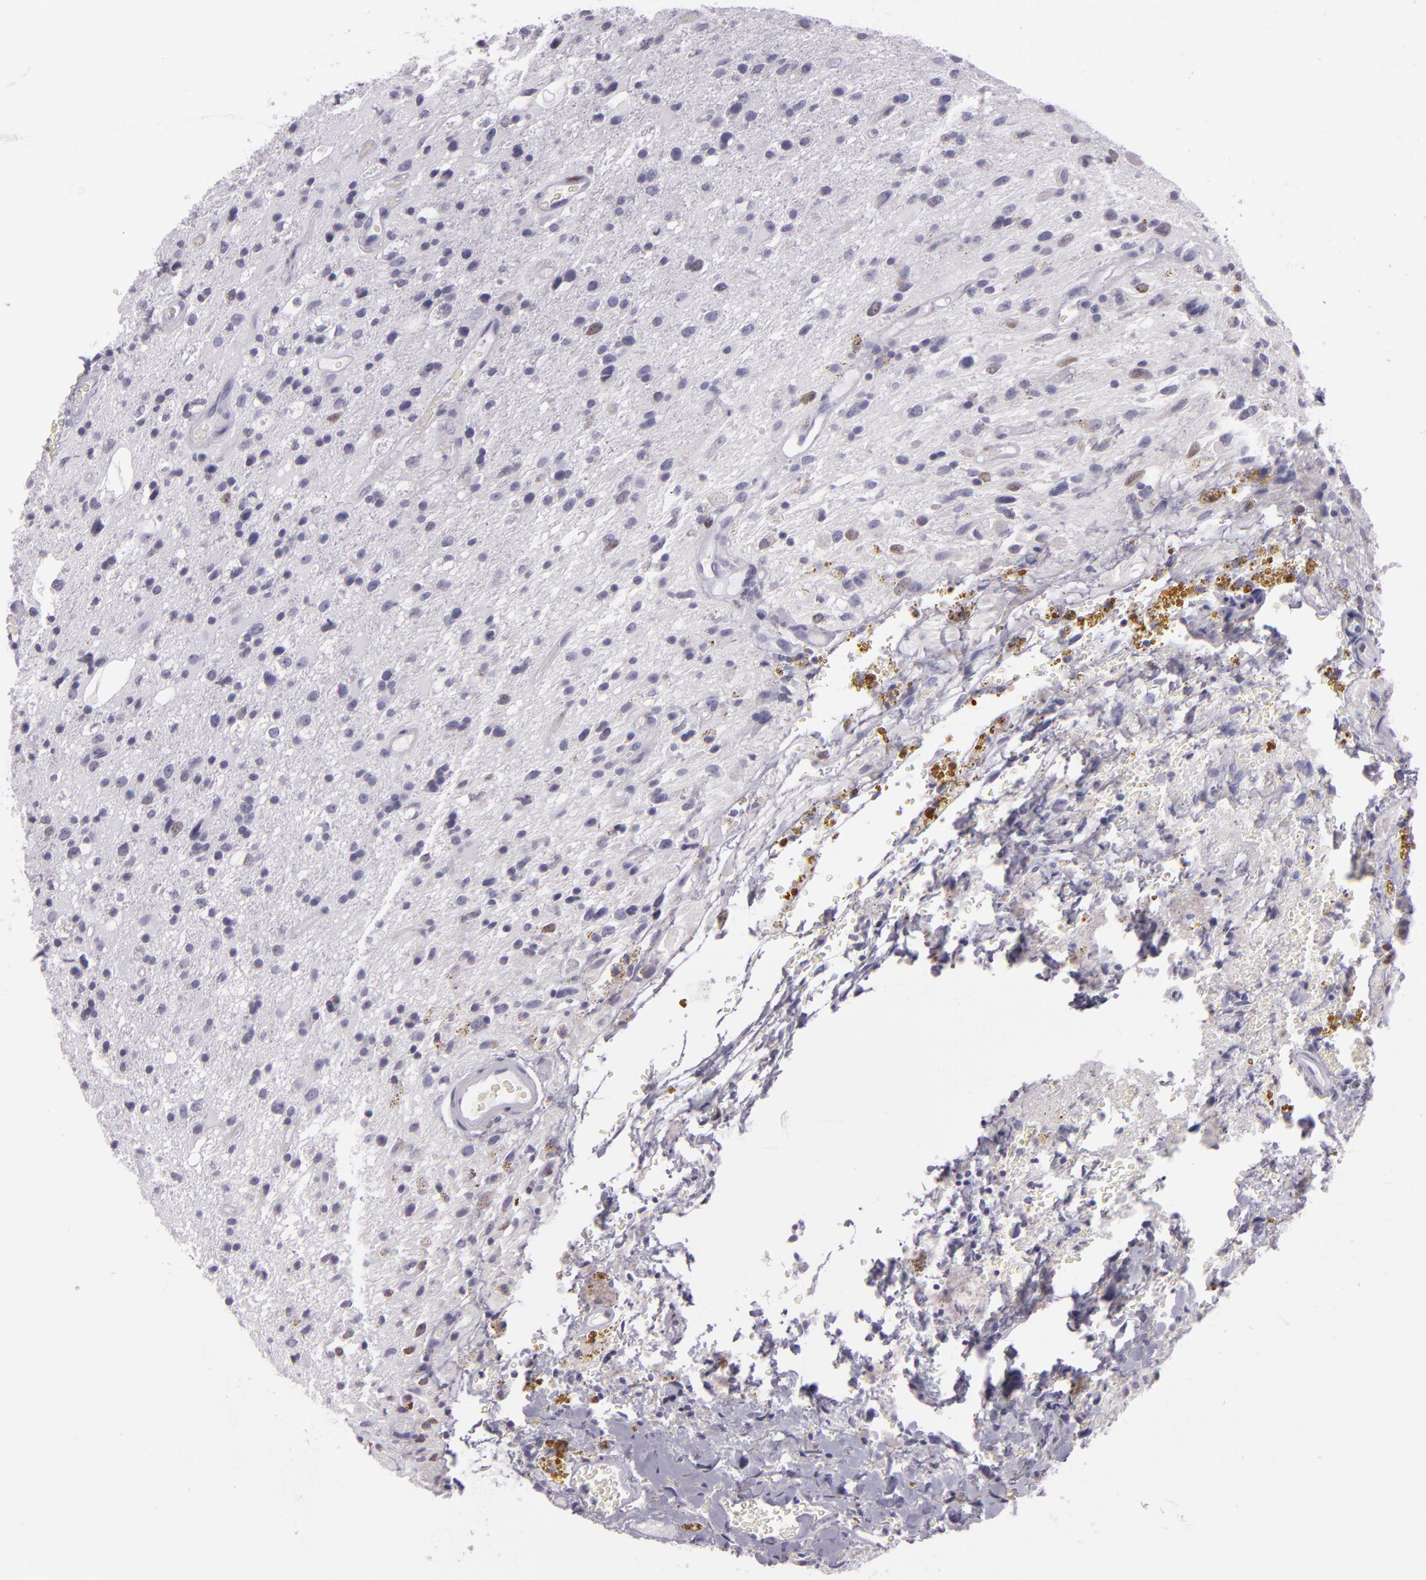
{"staining": {"intensity": "negative", "quantity": "none", "location": "none"}, "tissue": "glioma", "cell_type": "Tumor cells", "image_type": "cancer", "snomed": [{"axis": "morphology", "description": "Glioma, malignant, High grade"}, {"axis": "topography", "description": "Brain"}], "caption": "Image shows no protein staining in tumor cells of glioma tissue.", "gene": "MCM3", "patient": {"sex": "male", "age": 48}}